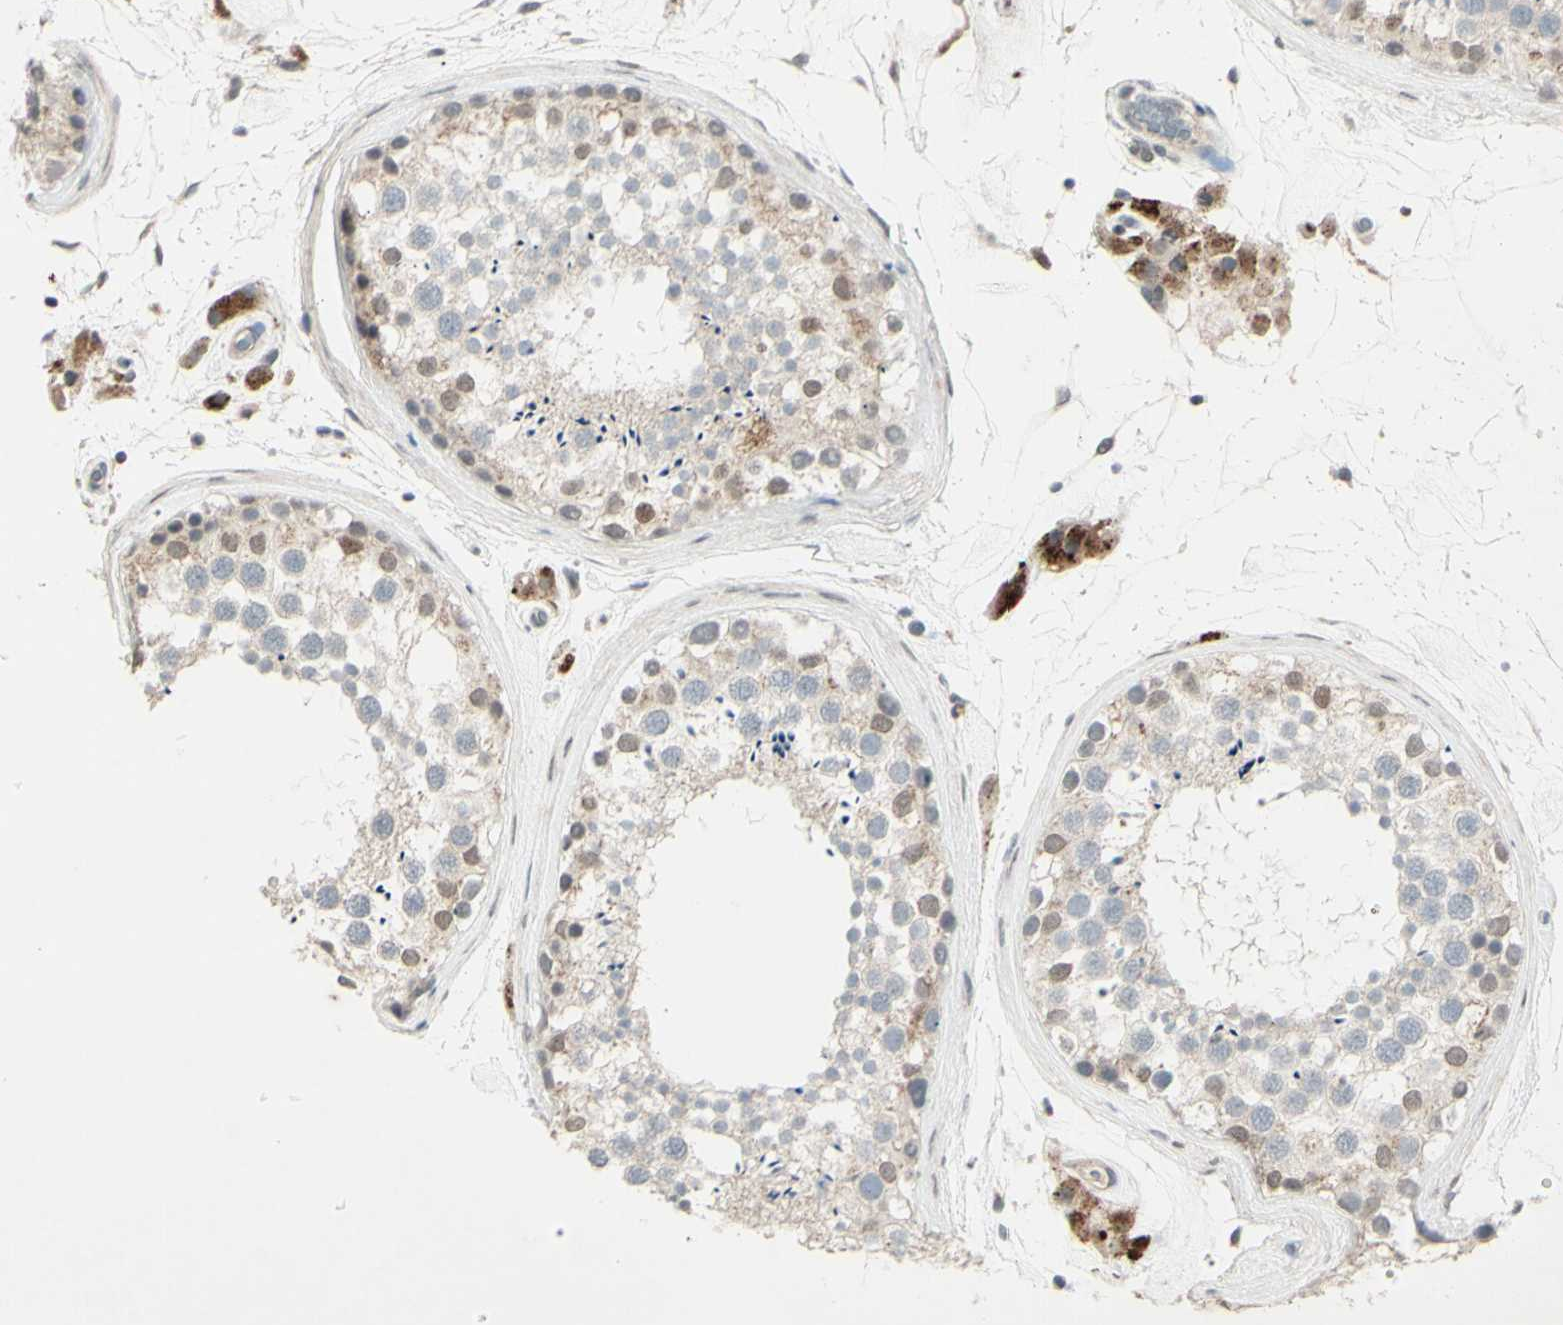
{"staining": {"intensity": "moderate", "quantity": "<25%", "location": "cytoplasmic/membranous"}, "tissue": "testis", "cell_type": "Cells in seminiferous ducts", "image_type": "normal", "snomed": [{"axis": "morphology", "description": "Normal tissue, NOS"}, {"axis": "topography", "description": "Testis"}], "caption": "An image showing moderate cytoplasmic/membranous positivity in approximately <25% of cells in seminiferous ducts in unremarkable testis, as visualized by brown immunohistochemical staining.", "gene": "FGFR2", "patient": {"sex": "male", "age": 46}}